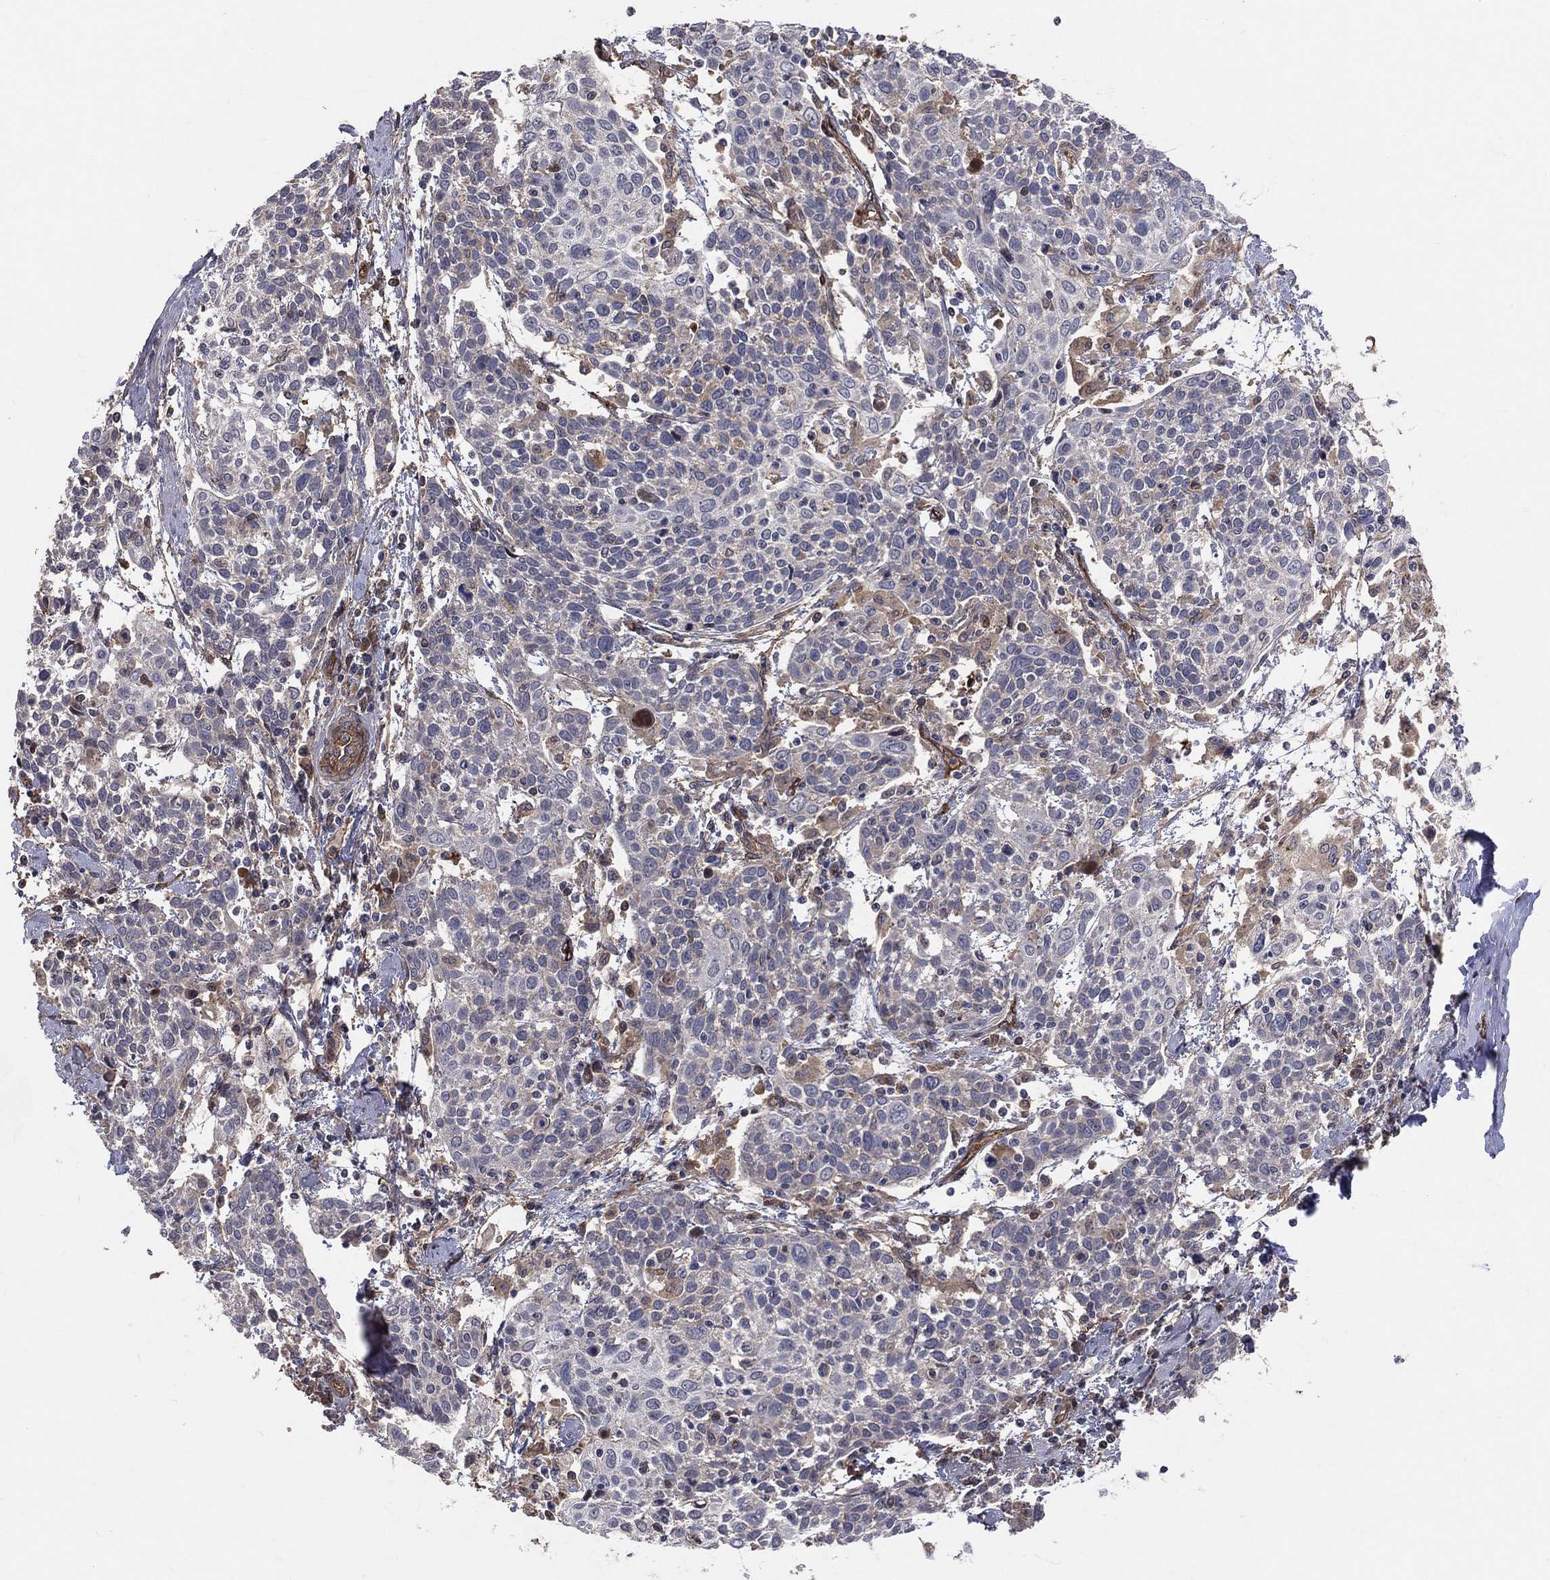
{"staining": {"intensity": "negative", "quantity": "none", "location": "none"}, "tissue": "cervical cancer", "cell_type": "Tumor cells", "image_type": "cancer", "snomed": [{"axis": "morphology", "description": "Squamous cell carcinoma, NOS"}, {"axis": "topography", "description": "Cervix"}], "caption": "Human cervical cancer (squamous cell carcinoma) stained for a protein using IHC shows no staining in tumor cells.", "gene": "ENTPD1", "patient": {"sex": "female", "age": 61}}